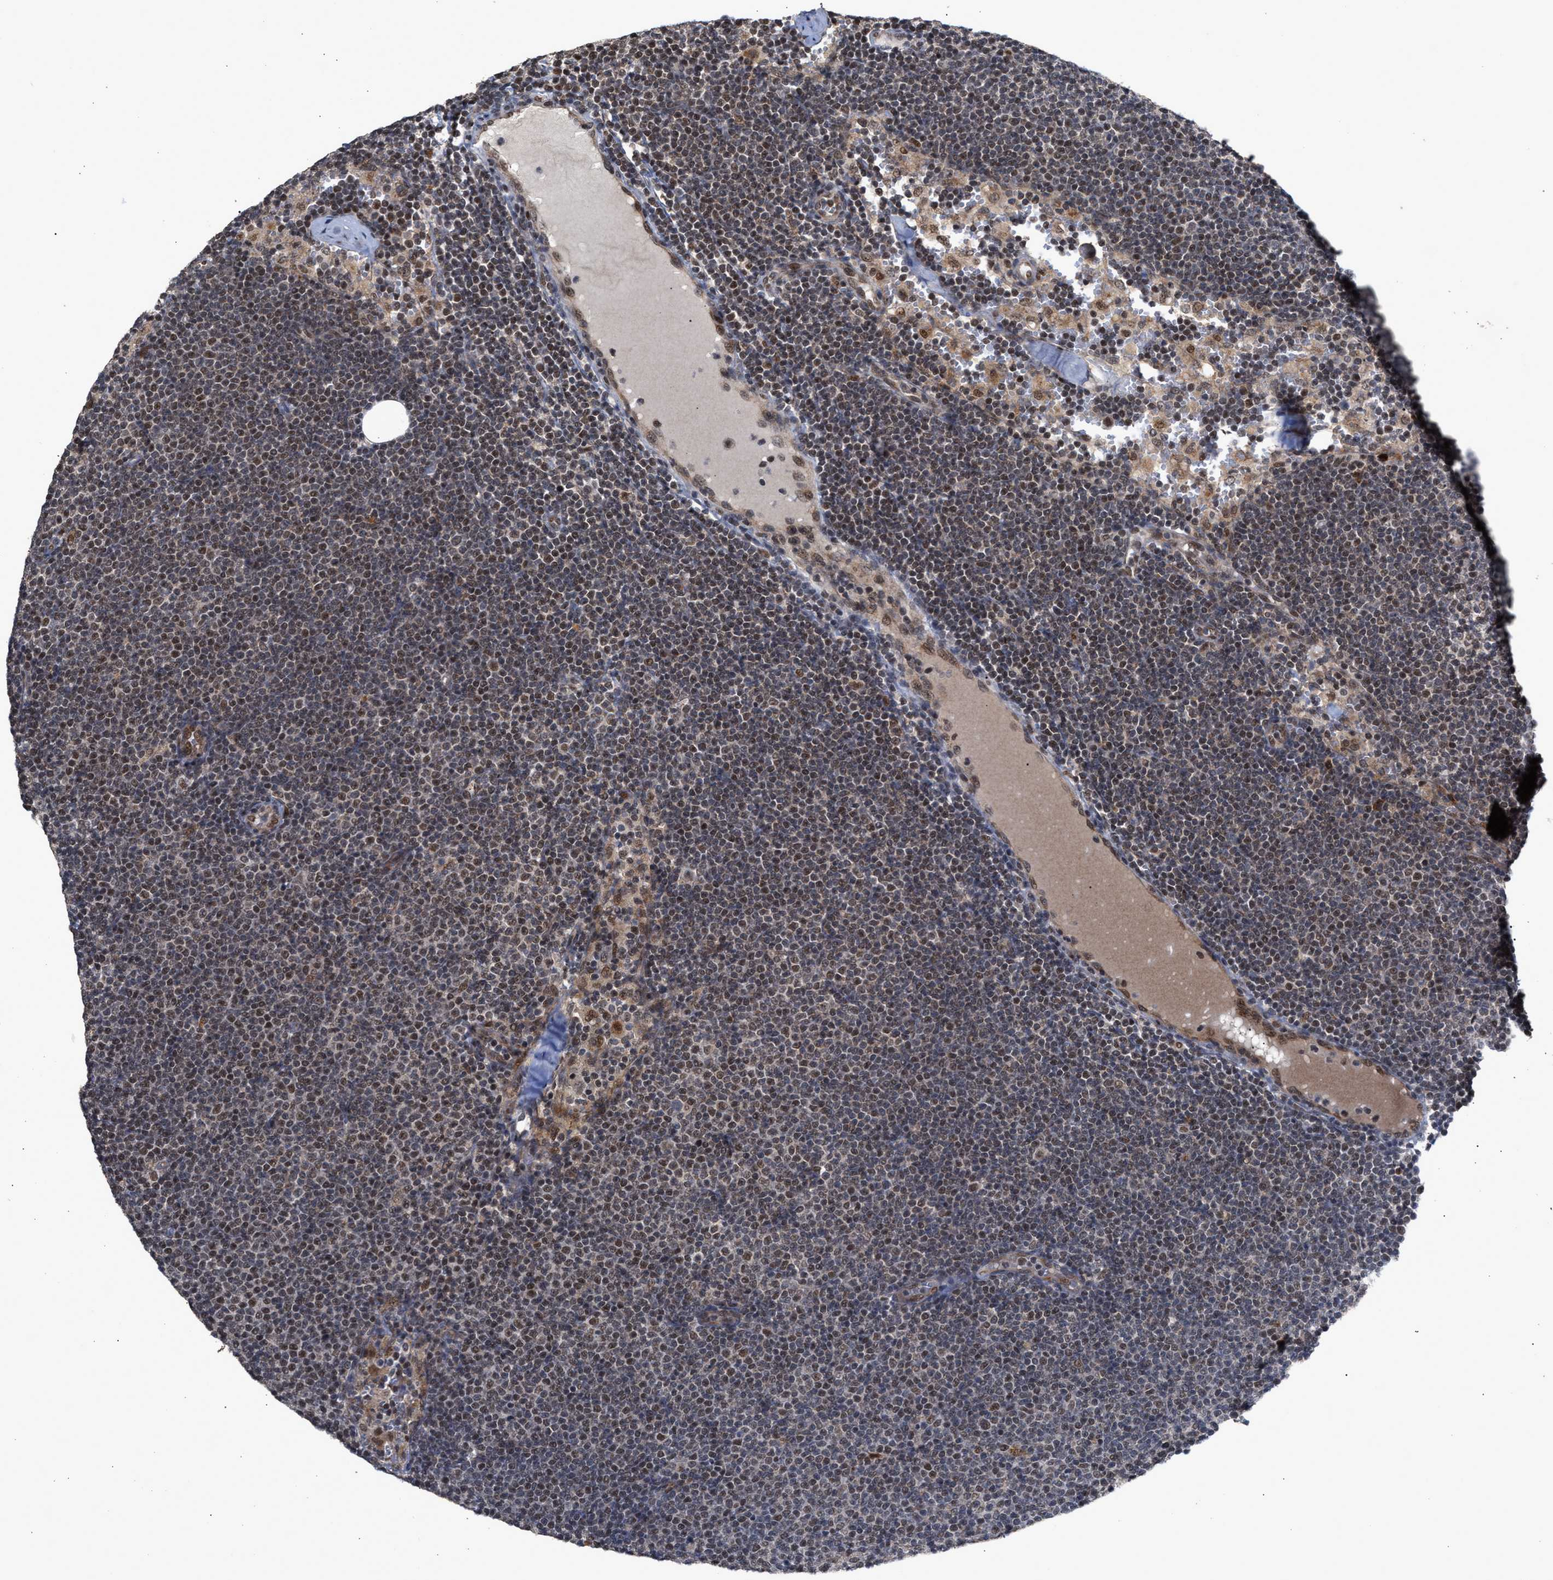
{"staining": {"intensity": "weak", "quantity": "25%-75%", "location": "nuclear"}, "tissue": "lymphoma", "cell_type": "Tumor cells", "image_type": "cancer", "snomed": [{"axis": "morphology", "description": "Malignant lymphoma, non-Hodgkin's type, Low grade"}, {"axis": "topography", "description": "Lymph node"}], "caption": "There is low levels of weak nuclear positivity in tumor cells of malignant lymphoma, non-Hodgkin's type (low-grade), as demonstrated by immunohistochemical staining (brown color).", "gene": "MKNK2", "patient": {"sex": "female", "age": 53}}